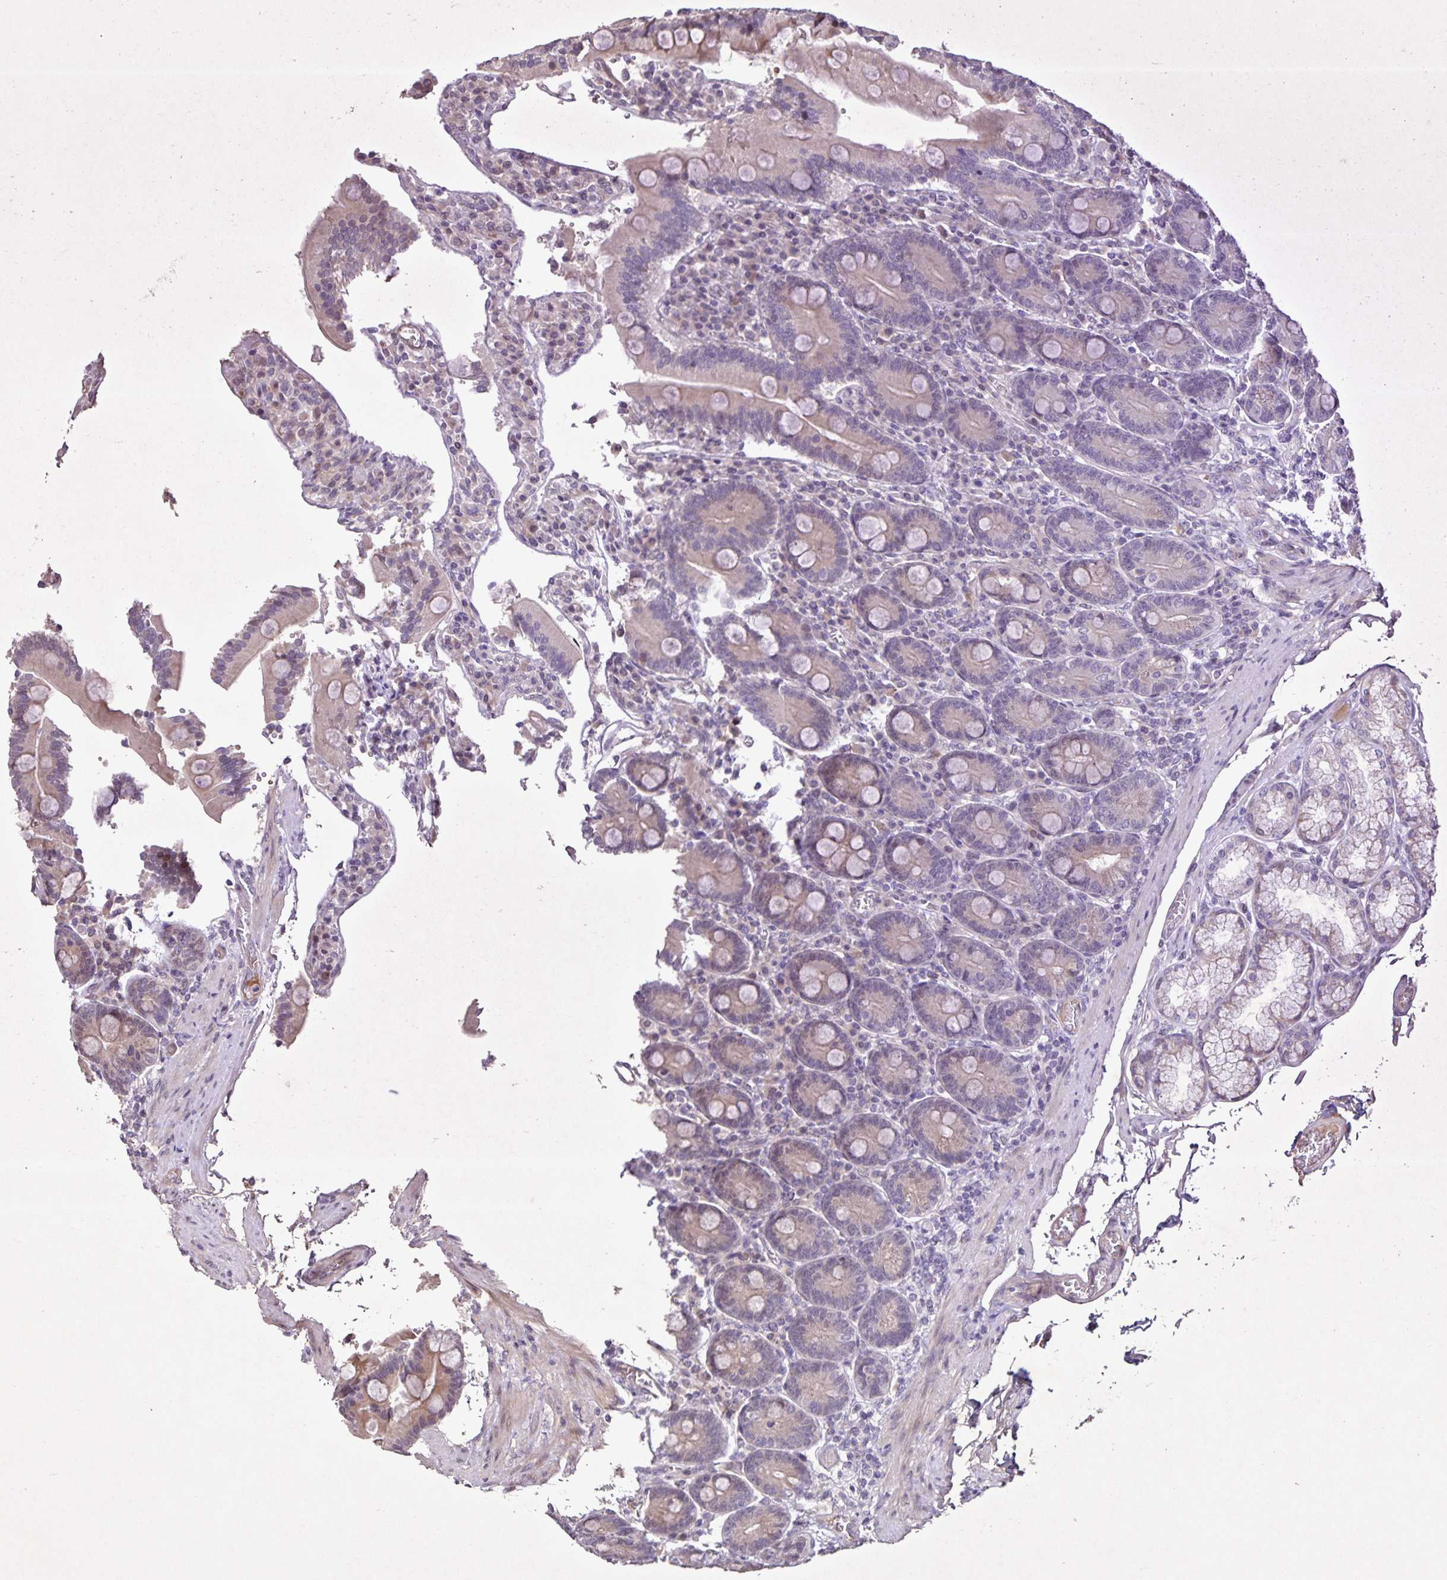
{"staining": {"intensity": "weak", "quantity": ">75%", "location": "cytoplasmic/membranous"}, "tissue": "duodenum", "cell_type": "Glandular cells", "image_type": "normal", "snomed": [{"axis": "morphology", "description": "Normal tissue, NOS"}, {"axis": "topography", "description": "Duodenum"}], "caption": "The photomicrograph exhibits immunohistochemical staining of unremarkable duodenum. There is weak cytoplasmic/membranous staining is identified in approximately >75% of glandular cells. The protein is shown in brown color, while the nuclei are stained blue.", "gene": "GDF2", "patient": {"sex": "female", "age": 62}}